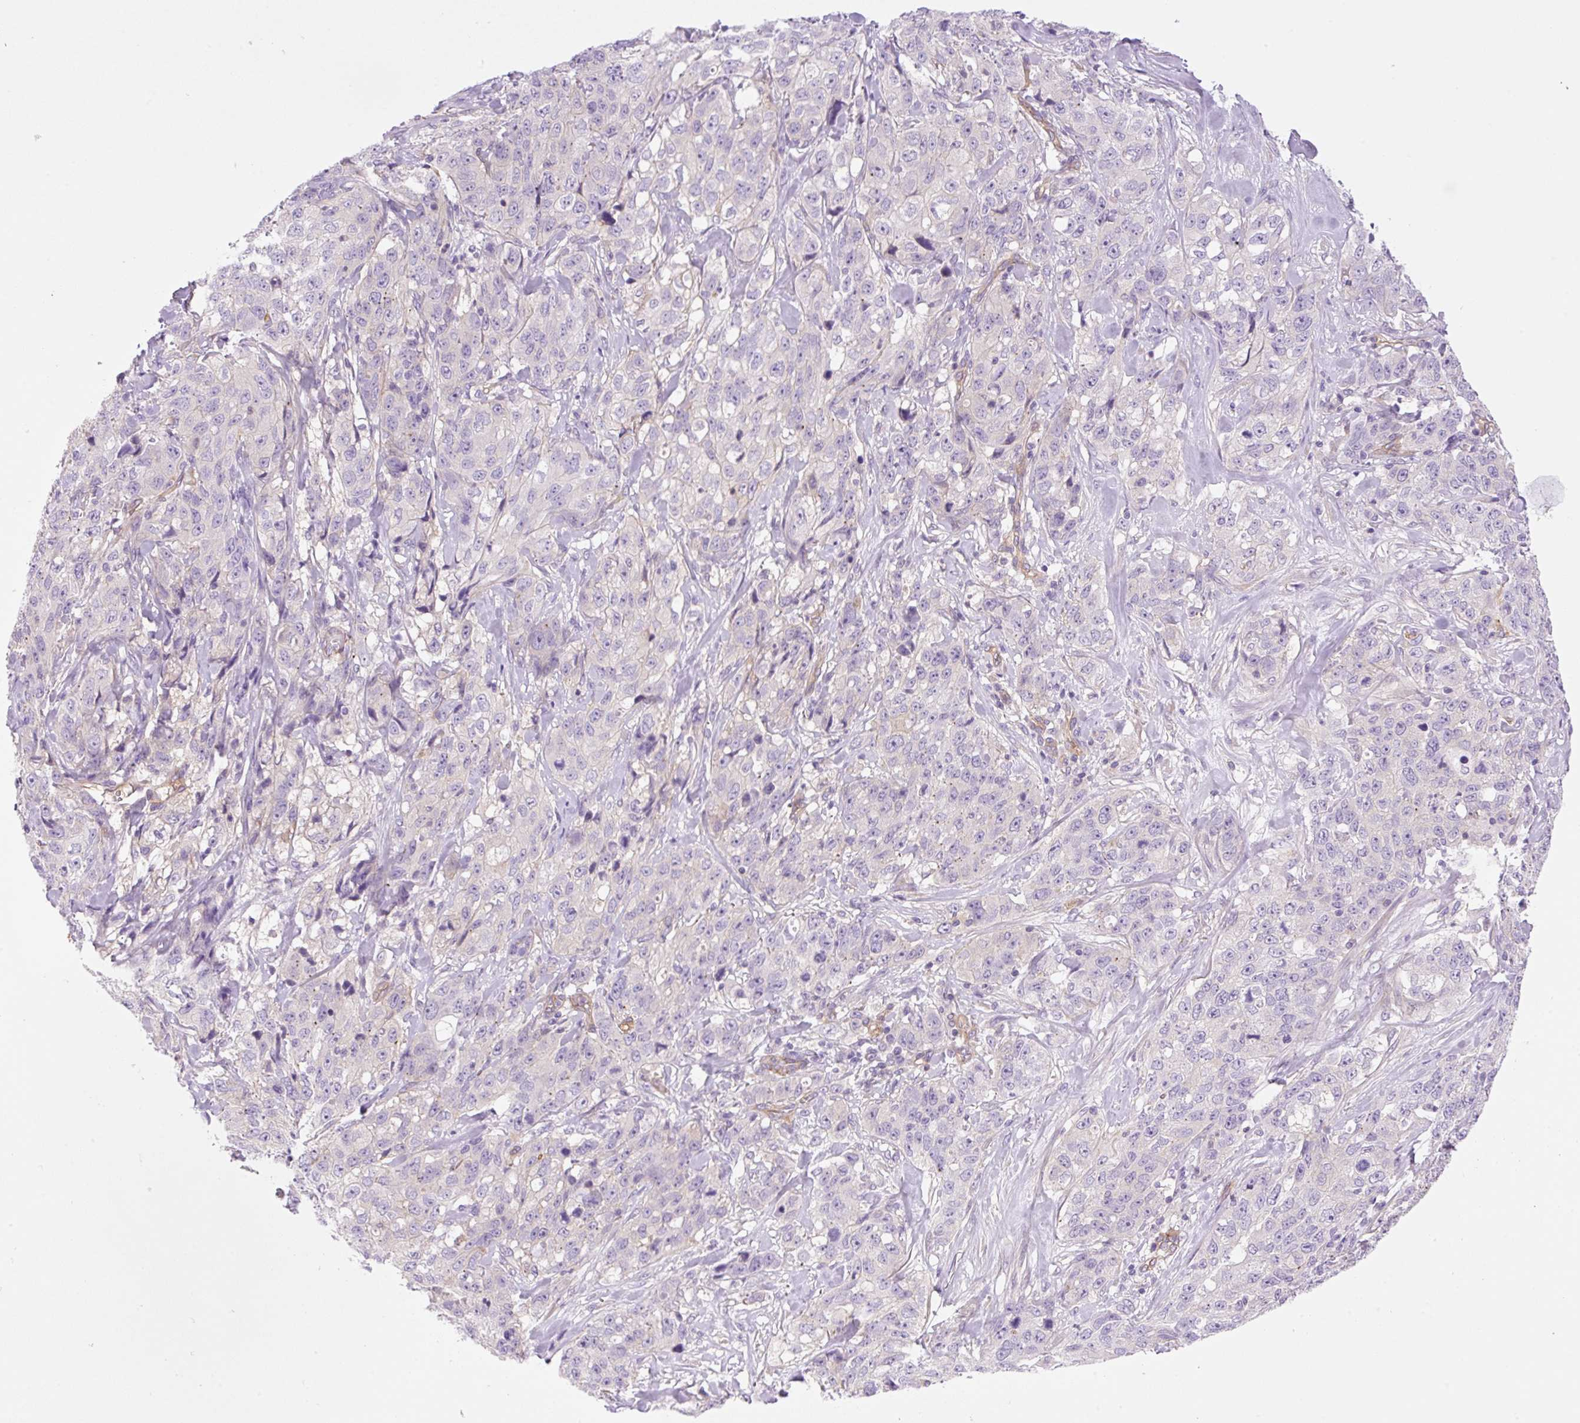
{"staining": {"intensity": "negative", "quantity": "none", "location": "none"}, "tissue": "stomach cancer", "cell_type": "Tumor cells", "image_type": "cancer", "snomed": [{"axis": "morphology", "description": "Adenocarcinoma, NOS"}, {"axis": "topography", "description": "Stomach"}], "caption": "This micrograph is of stomach cancer (adenocarcinoma) stained with immunohistochemistry (IHC) to label a protein in brown with the nuclei are counter-stained blue. There is no staining in tumor cells.", "gene": "EHD3", "patient": {"sex": "male", "age": 48}}